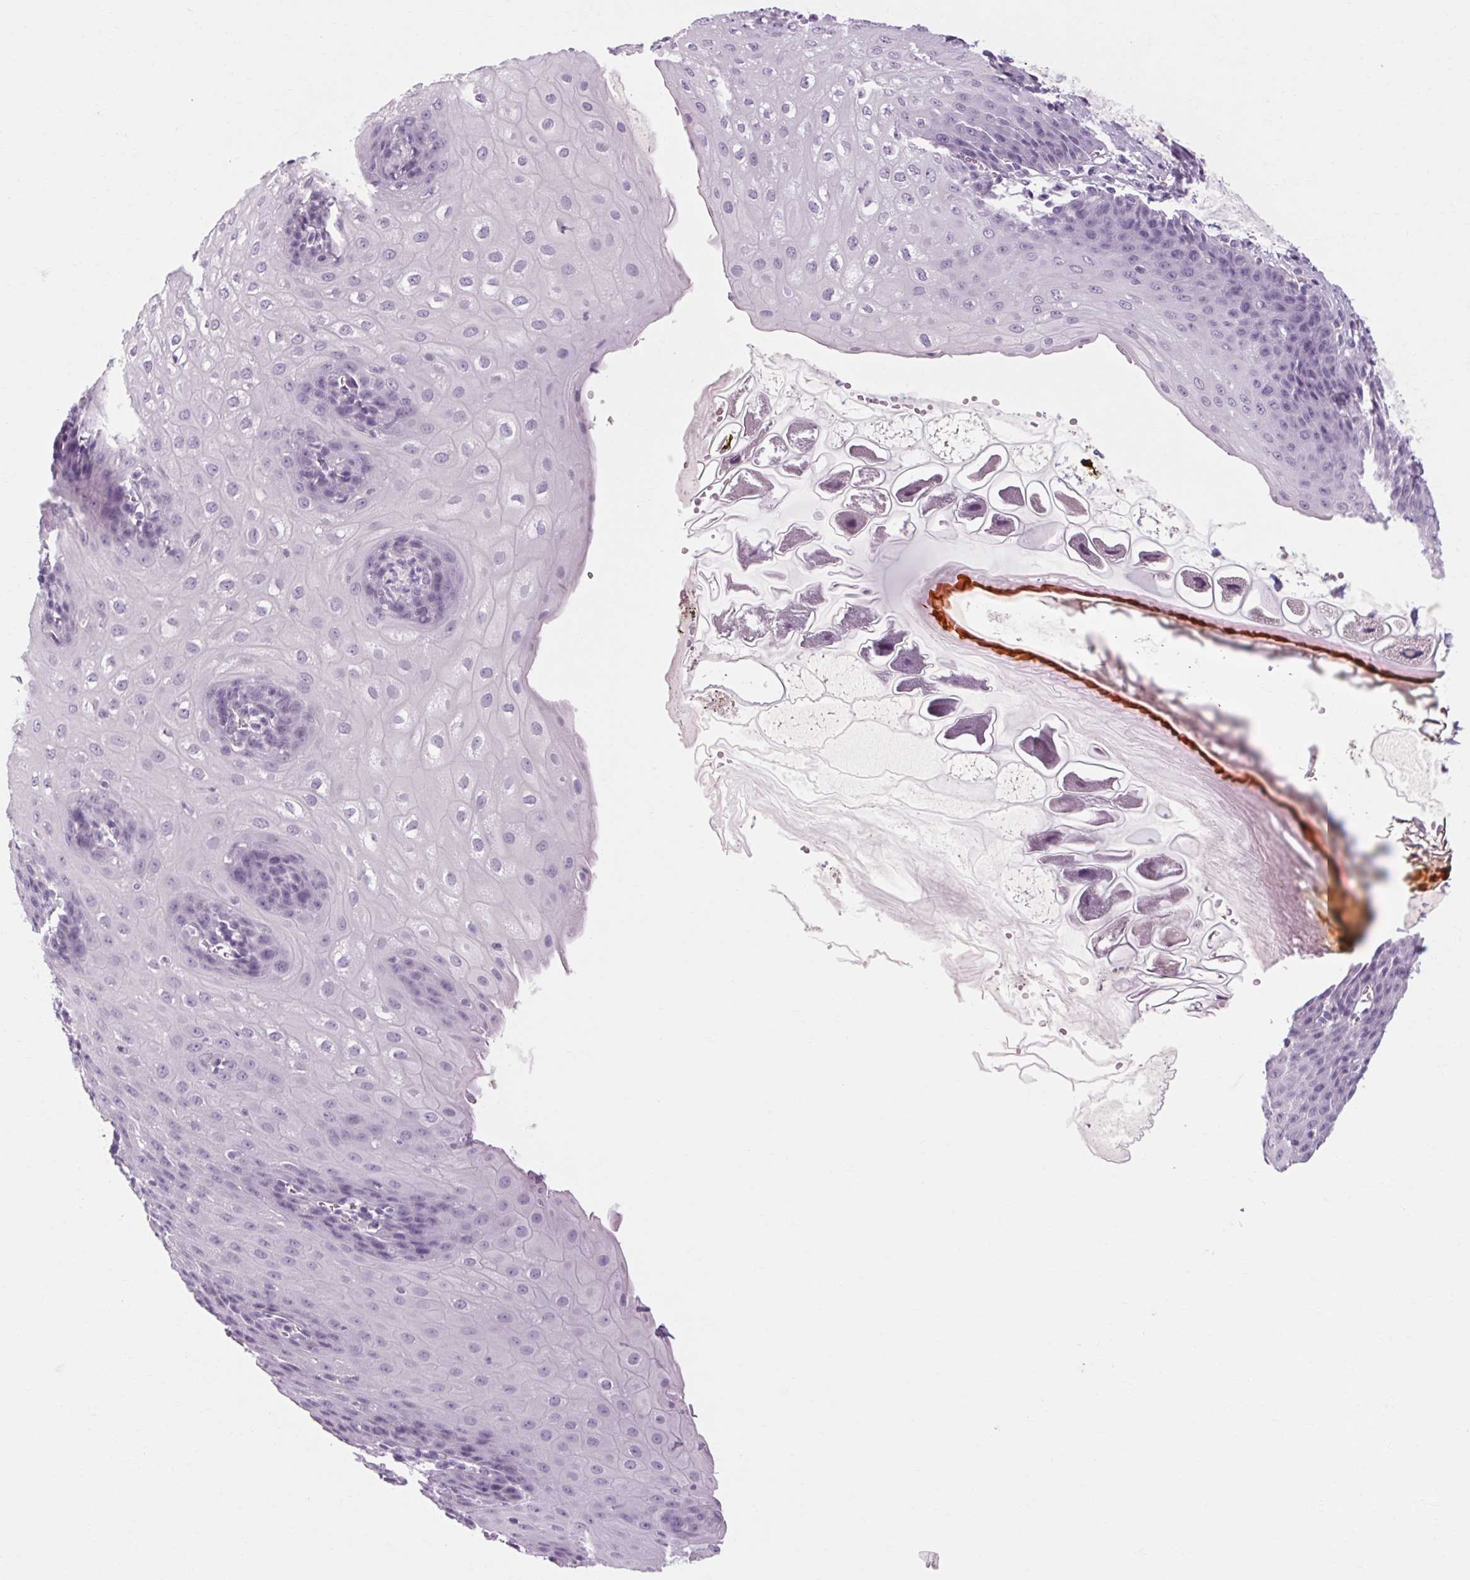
{"staining": {"intensity": "negative", "quantity": "none", "location": "none"}, "tissue": "esophagus", "cell_type": "Squamous epithelial cells", "image_type": "normal", "snomed": [{"axis": "morphology", "description": "Normal tissue, NOS"}, {"axis": "topography", "description": "Esophagus"}], "caption": "A photomicrograph of esophagus stained for a protein demonstrates no brown staining in squamous epithelial cells. (DAB IHC visualized using brightfield microscopy, high magnification).", "gene": "POMC", "patient": {"sex": "male", "age": 71}}